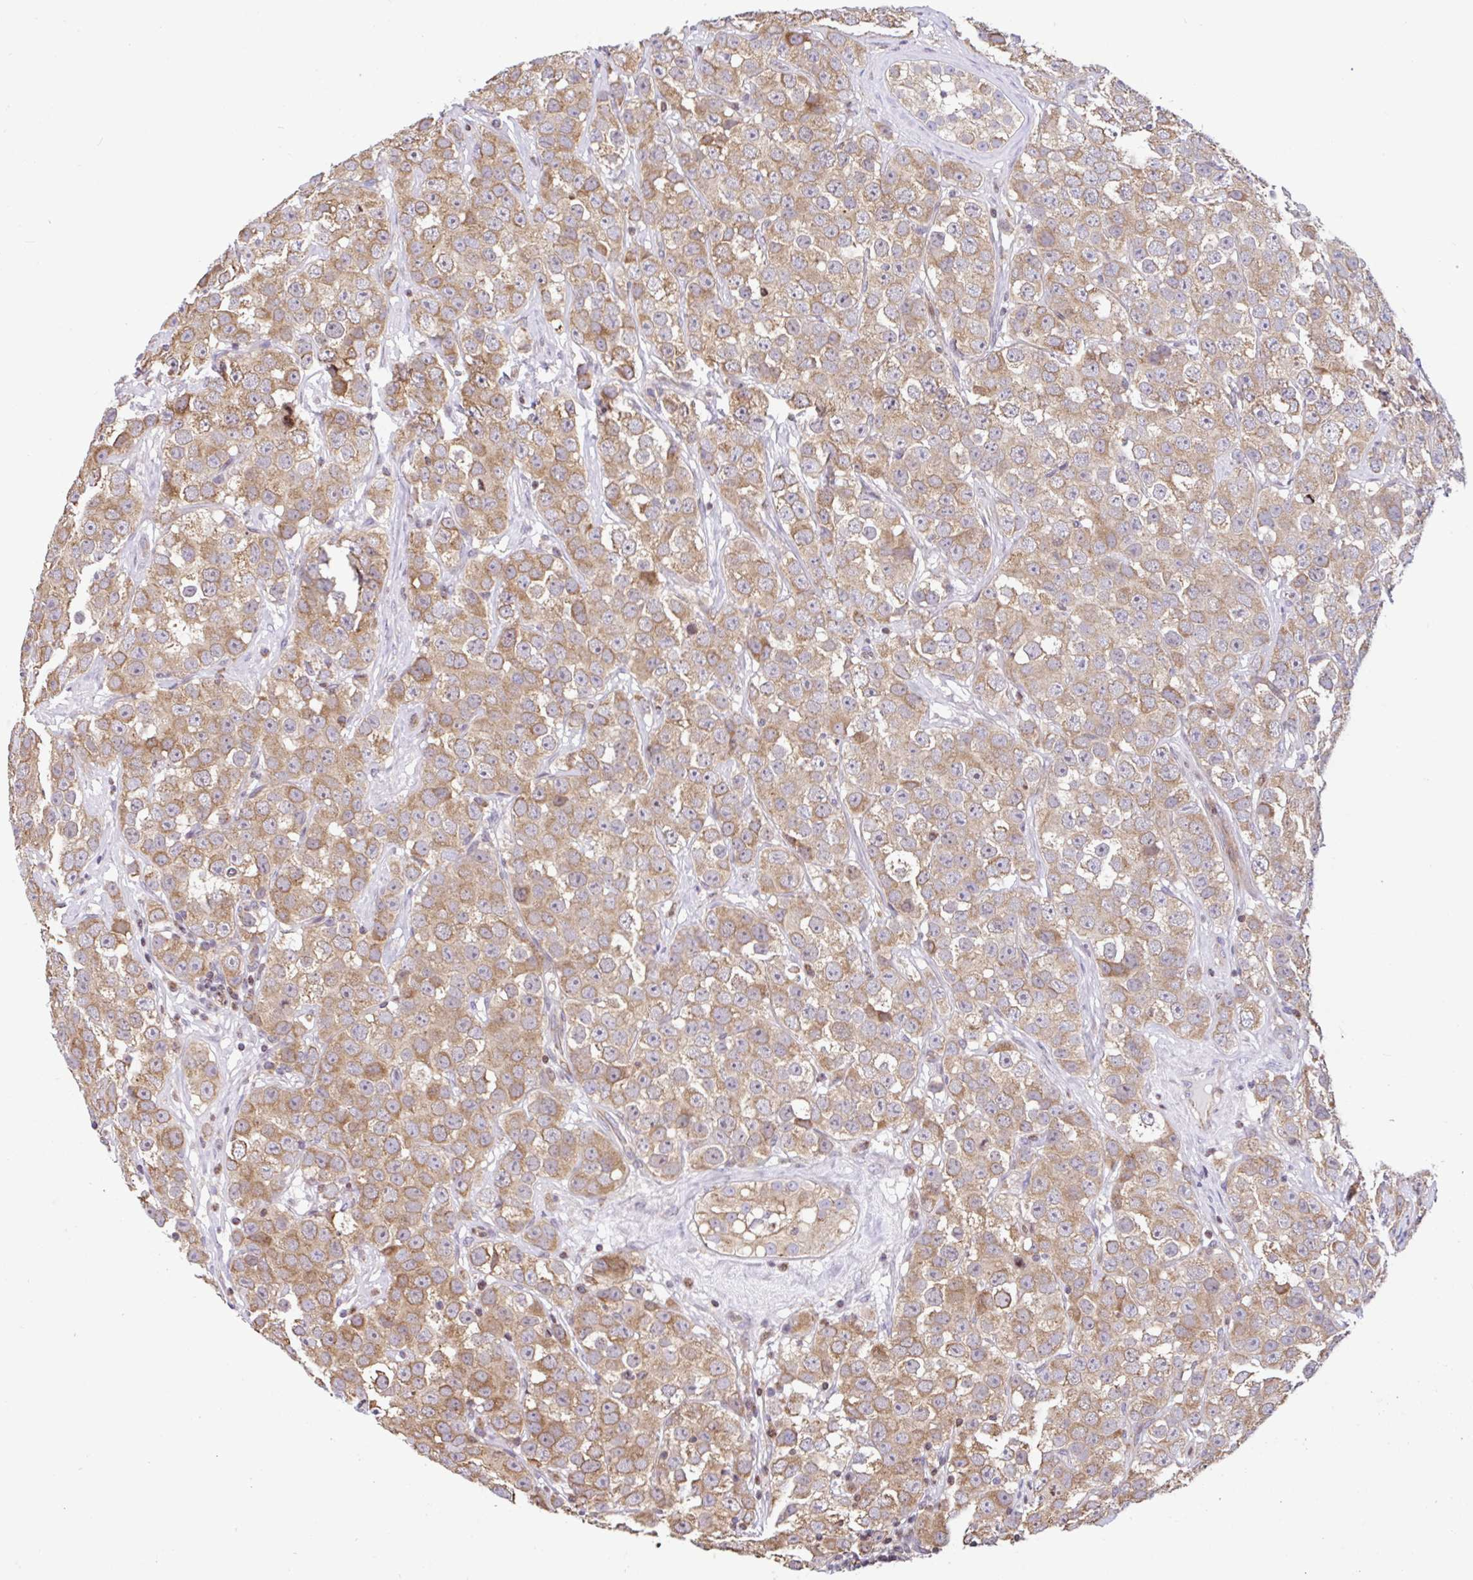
{"staining": {"intensity": "moderate", "quantity": "25%-75%", "location": "cytoplasmic/membranous"}, "tissue": "testis cancer", "cell_type": "Tumor cells", "image_type": "cancer", "snomed": [{"axis": "morphology", "description": "Seminoma, NOS"}, {"axis": "topography", "description": "Testis"}], "caption": "Tumor cells exhibit medium levels of moderate cytoplasmic/membranous positivity in about 25%-75% of cells in testis seminoma.", "gene": "FIGNL1", "patient": {"sex": "male", "age": 28}}